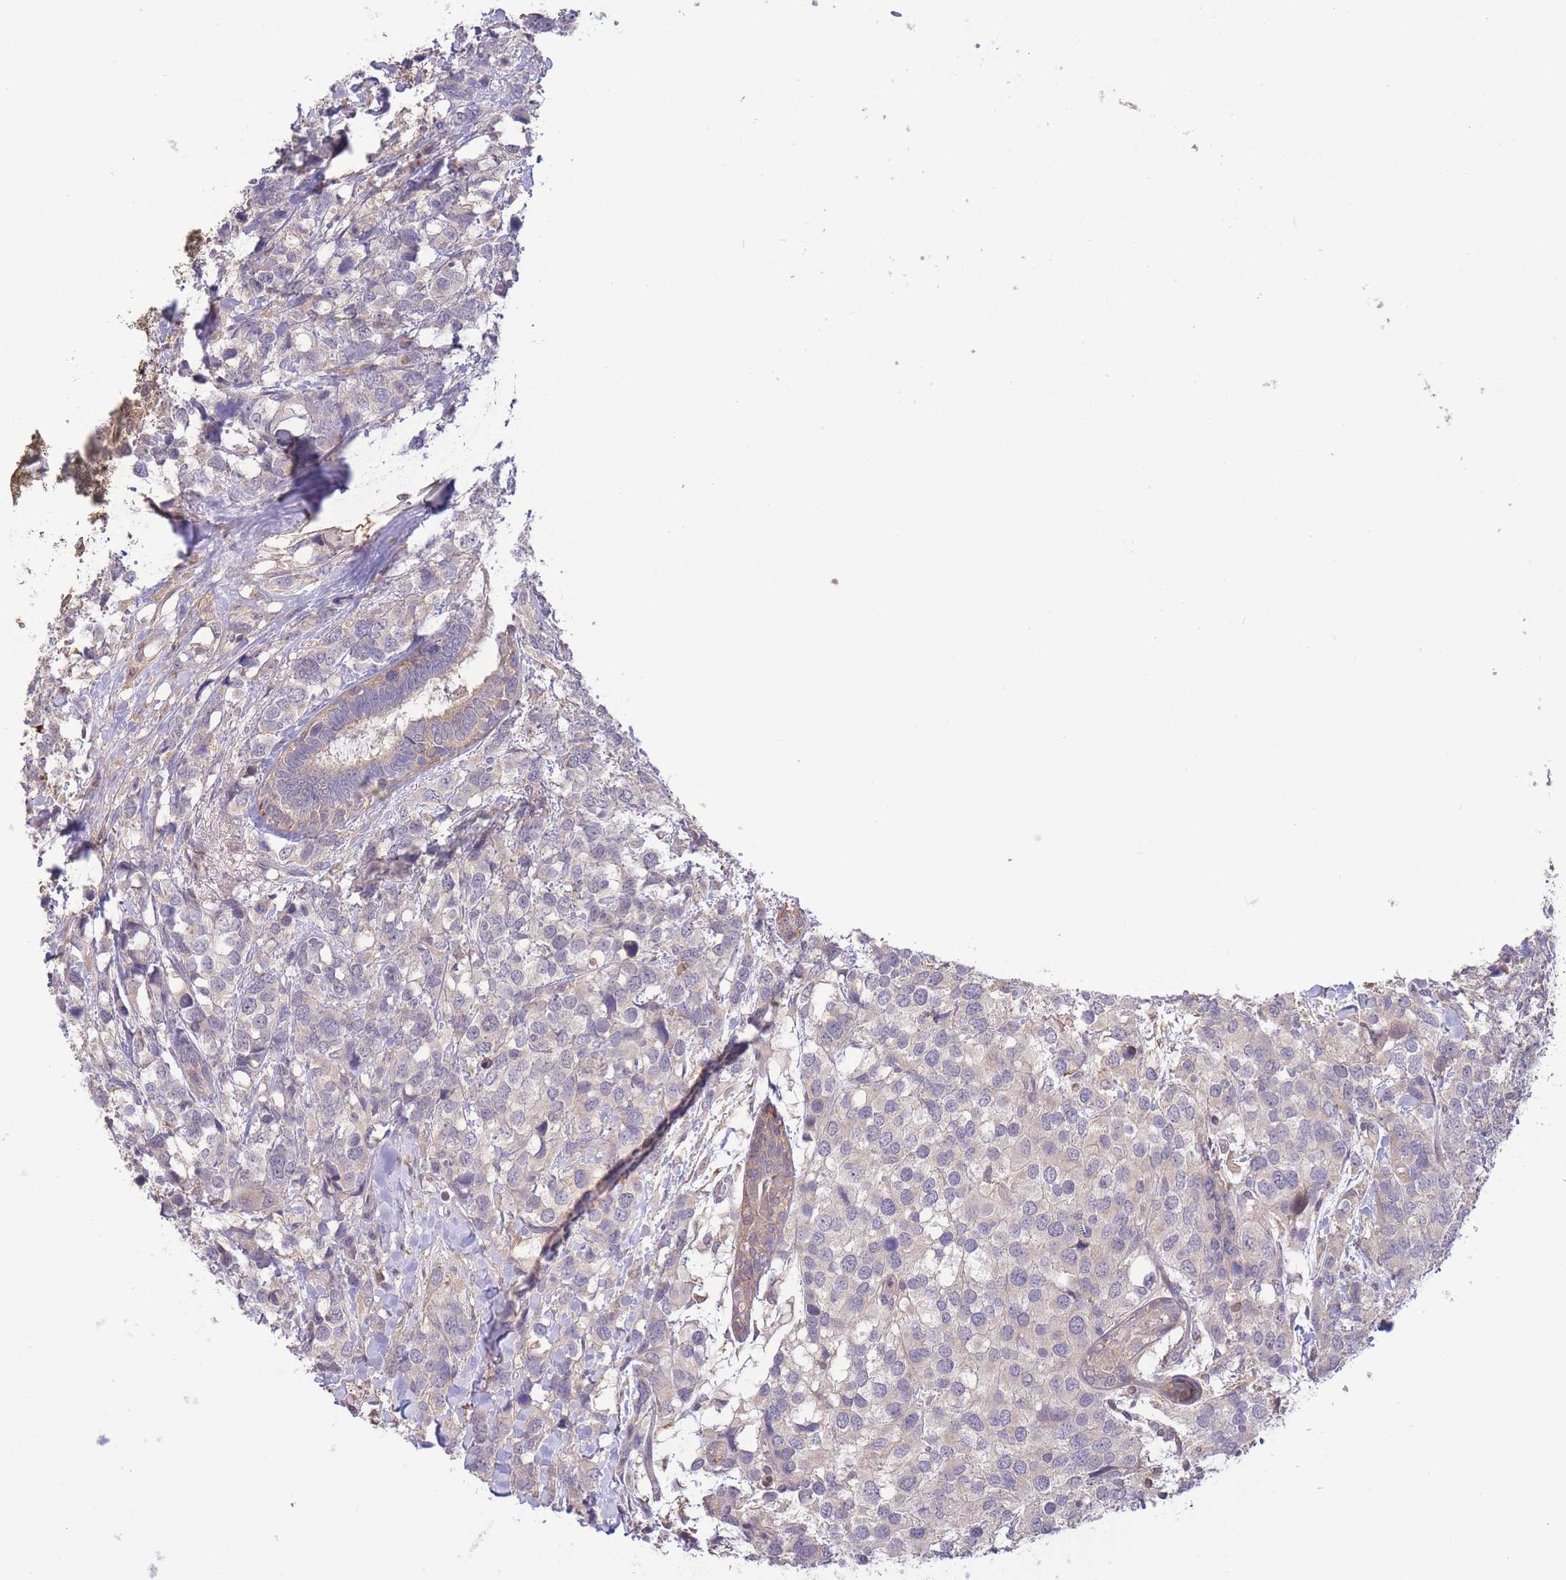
{"staining": {"intensity": "negative", "quantity": "none", "location": "none"}, "tissue": "breast cancer", "cell_type": "Tumor cells", "image_type": "cancer", "snomed": [{"axis": "morphology", "description": "Lobular carcinoma"}, {"axis": "topography", "description": "Breast"}], "caption": "Lobular carcinoma (breast) stained for a protein using IHC reveals no expression tumor cells.", "gene": "ZNF304", "patient": {"sex": "female", "age": 59}}